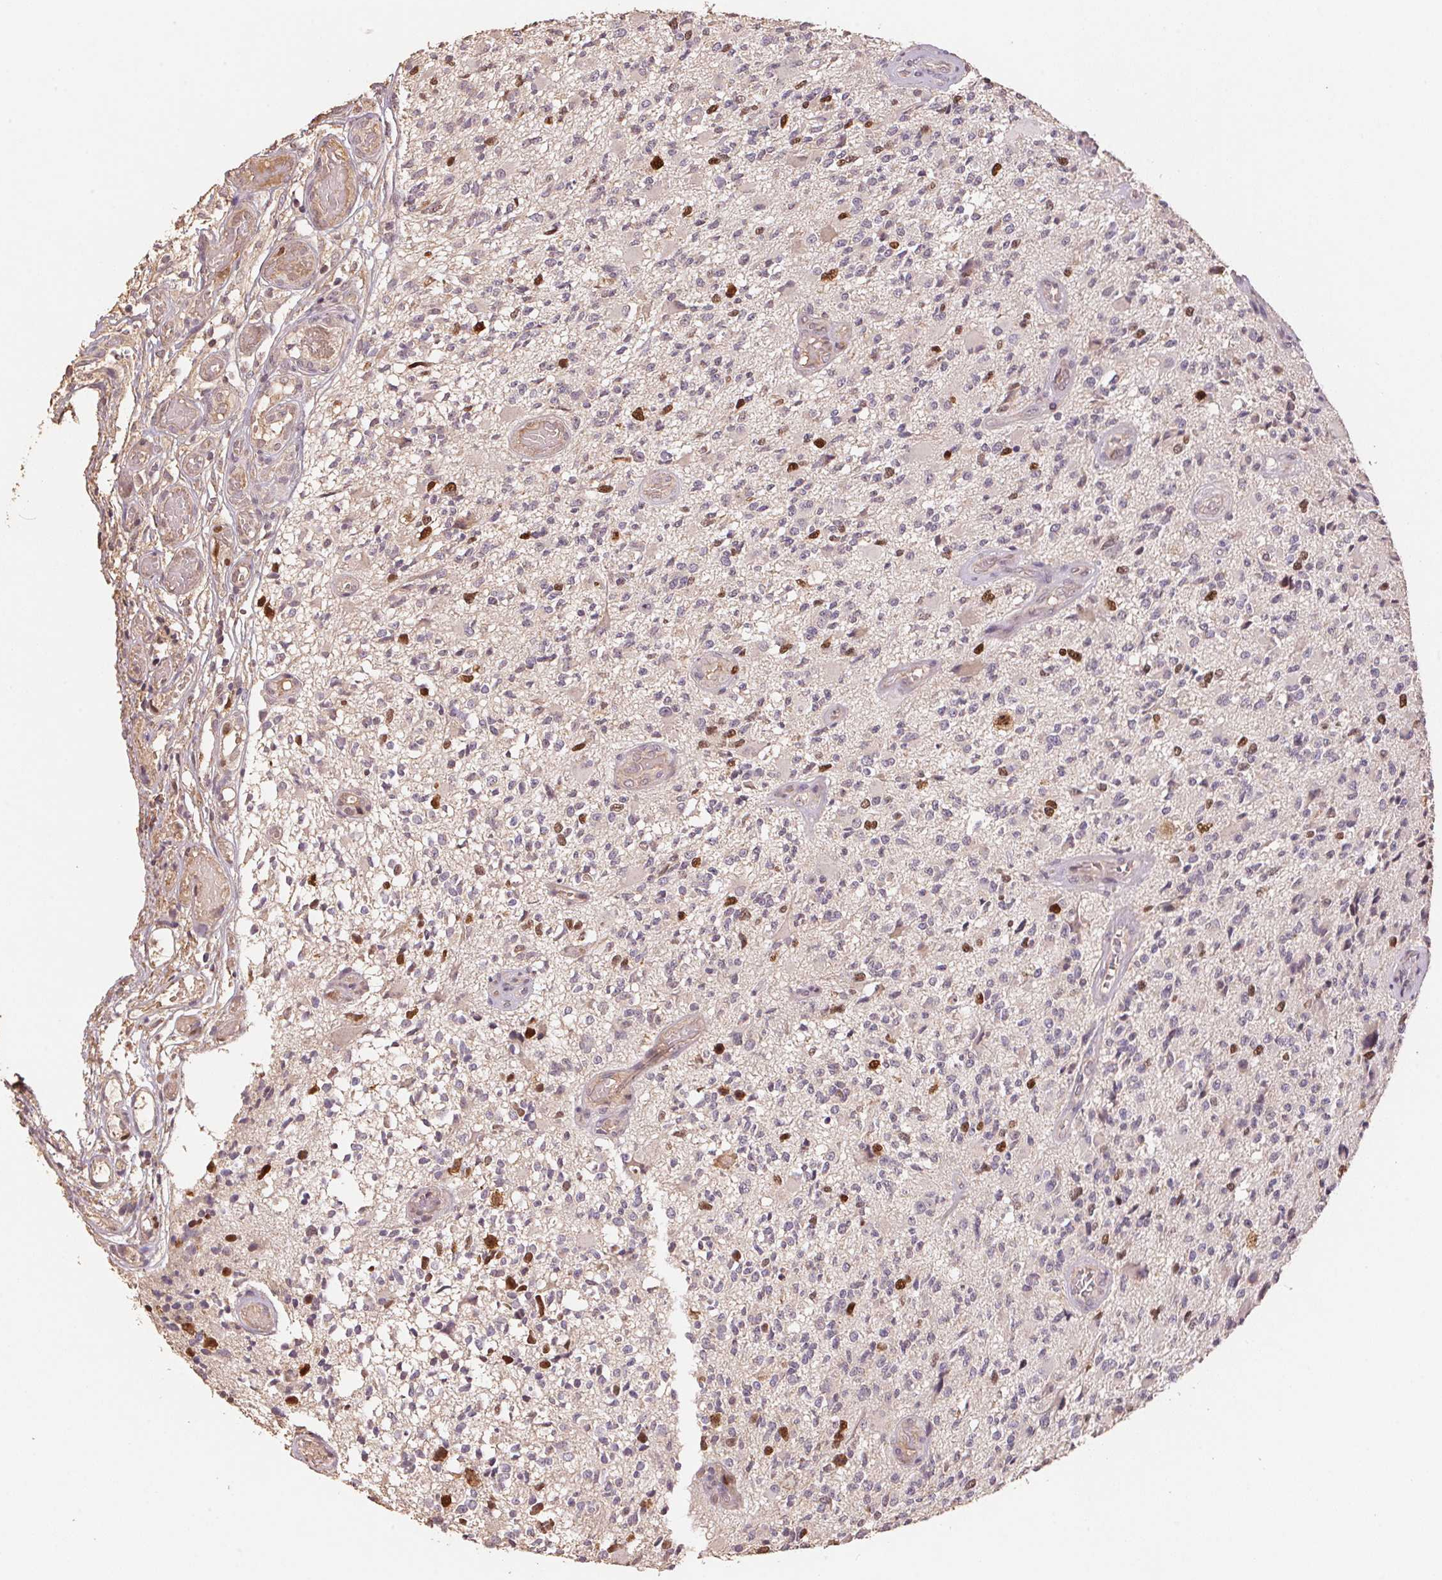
{"staining": {"intensity": "strong", "quantity": "<25%", "location": "nuclear"}, "tissue": "glioma", "cell_type": "Tumor cells", "image_type": "cancer", "snomed": [{"axis": "morphology", "description": "Glioma, malignant, High grade"}, {"axis": "topography", "description": "Brain"}], "caption": "This is an image of IHC staining of high-grade glioma (malignant), which shows strong expression in the nuclear of tumor cells.", "gene": "CENPF", "patient": {"sex": "female", "age": 63}}